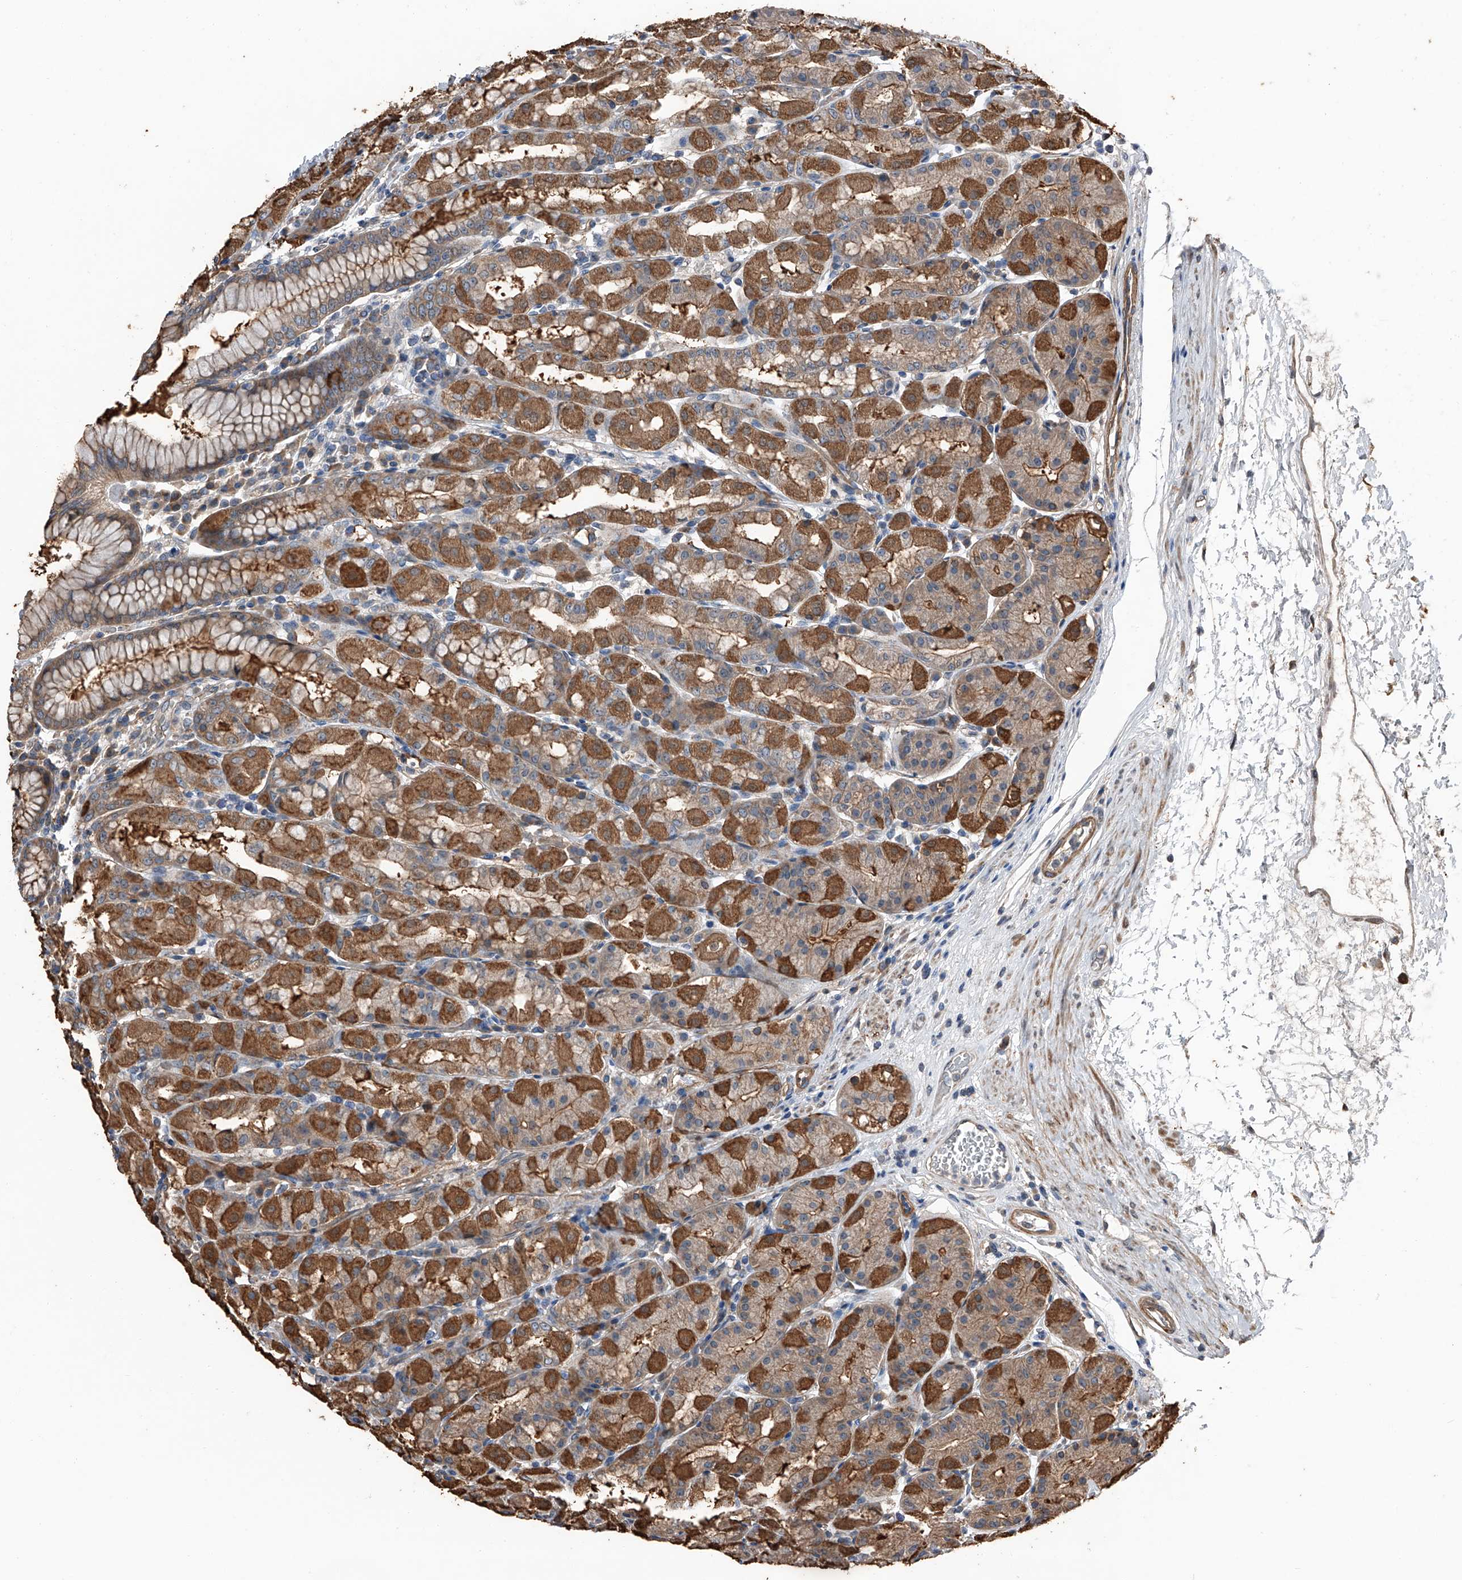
{"staining": {"intensity": "strong", "quantity": "25%-75%", "location": "cytoplasmic/membranous"}, "tissue": "stomach", "cell_type": "Glandular cells", "image_type": "normal", "snomed": [{"axis": "morphology", "description": "Normal tissue, NOS"}, {"axis": "topography", "description": "Stomach"}, {"axis": "topography", "description": "Stomach, lower"}], "caption": "This histopathology image shows immunohistochemistry (IHC) staining of normal stomach, with high strong cytoplasmic/membranous positivity in approximately 25%-75% of glandular cells.", "gene": "KCNJ2", "patient": {"sex": "female", "age": 56}}